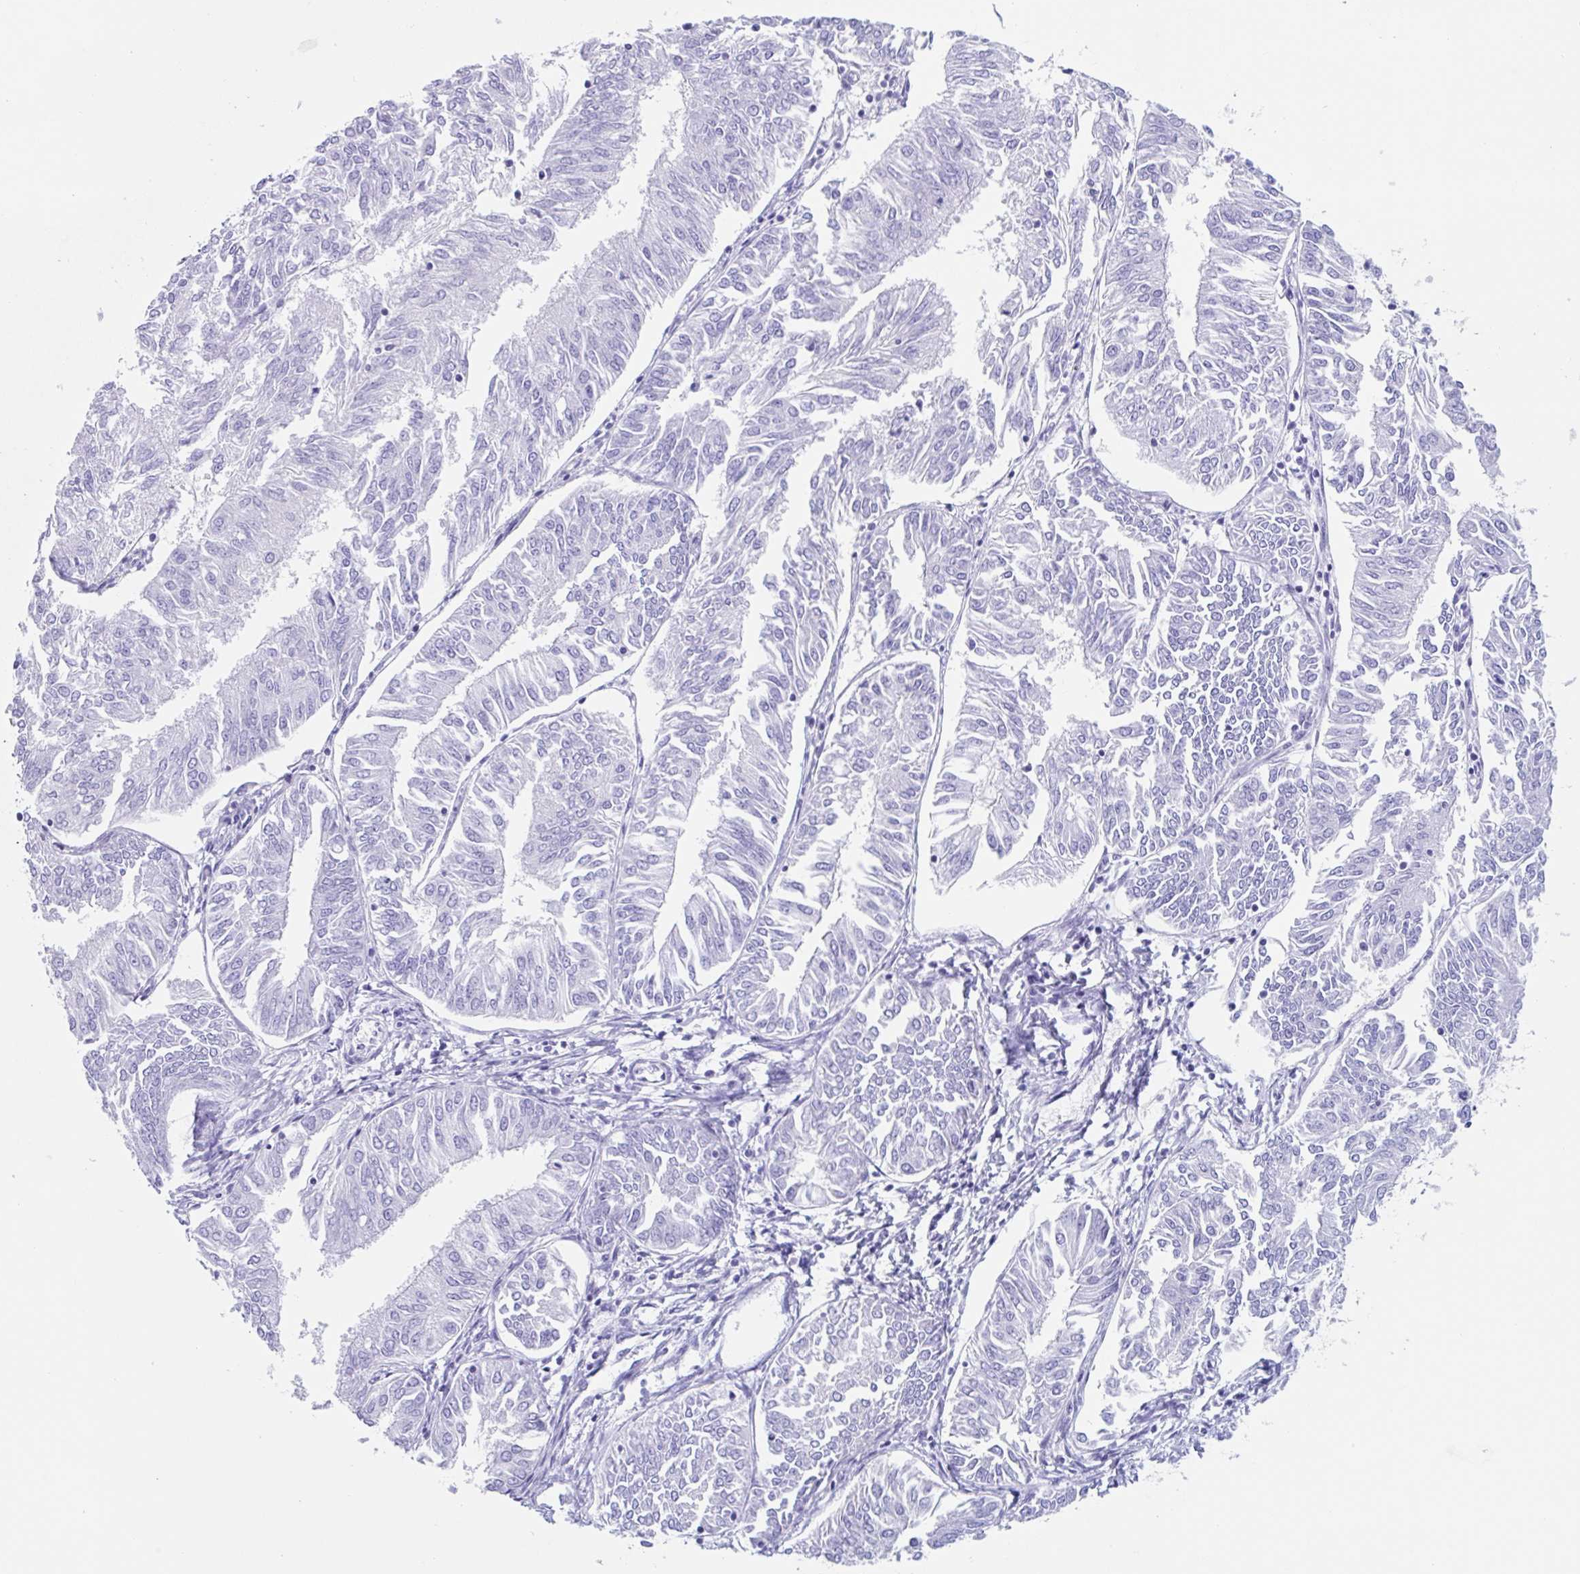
{"staining": {"intensity": "negative", "quantity": "none", "location": "none"}, "tissue": "endometrial cancer", "cell_type": "Tumor cells", "image_type": "cancer", "snomed": [{"axis": "morphology", "description": "Adenocarcinoma, NOS"}, {"axis": "topography", "description": "Endometrium"}], "caption": "Tumor cells show no significant protein positivity in endometrial adenocarcinoma.", "gene": "CPTP", "patient": {"sex": "female", "age": 58}}